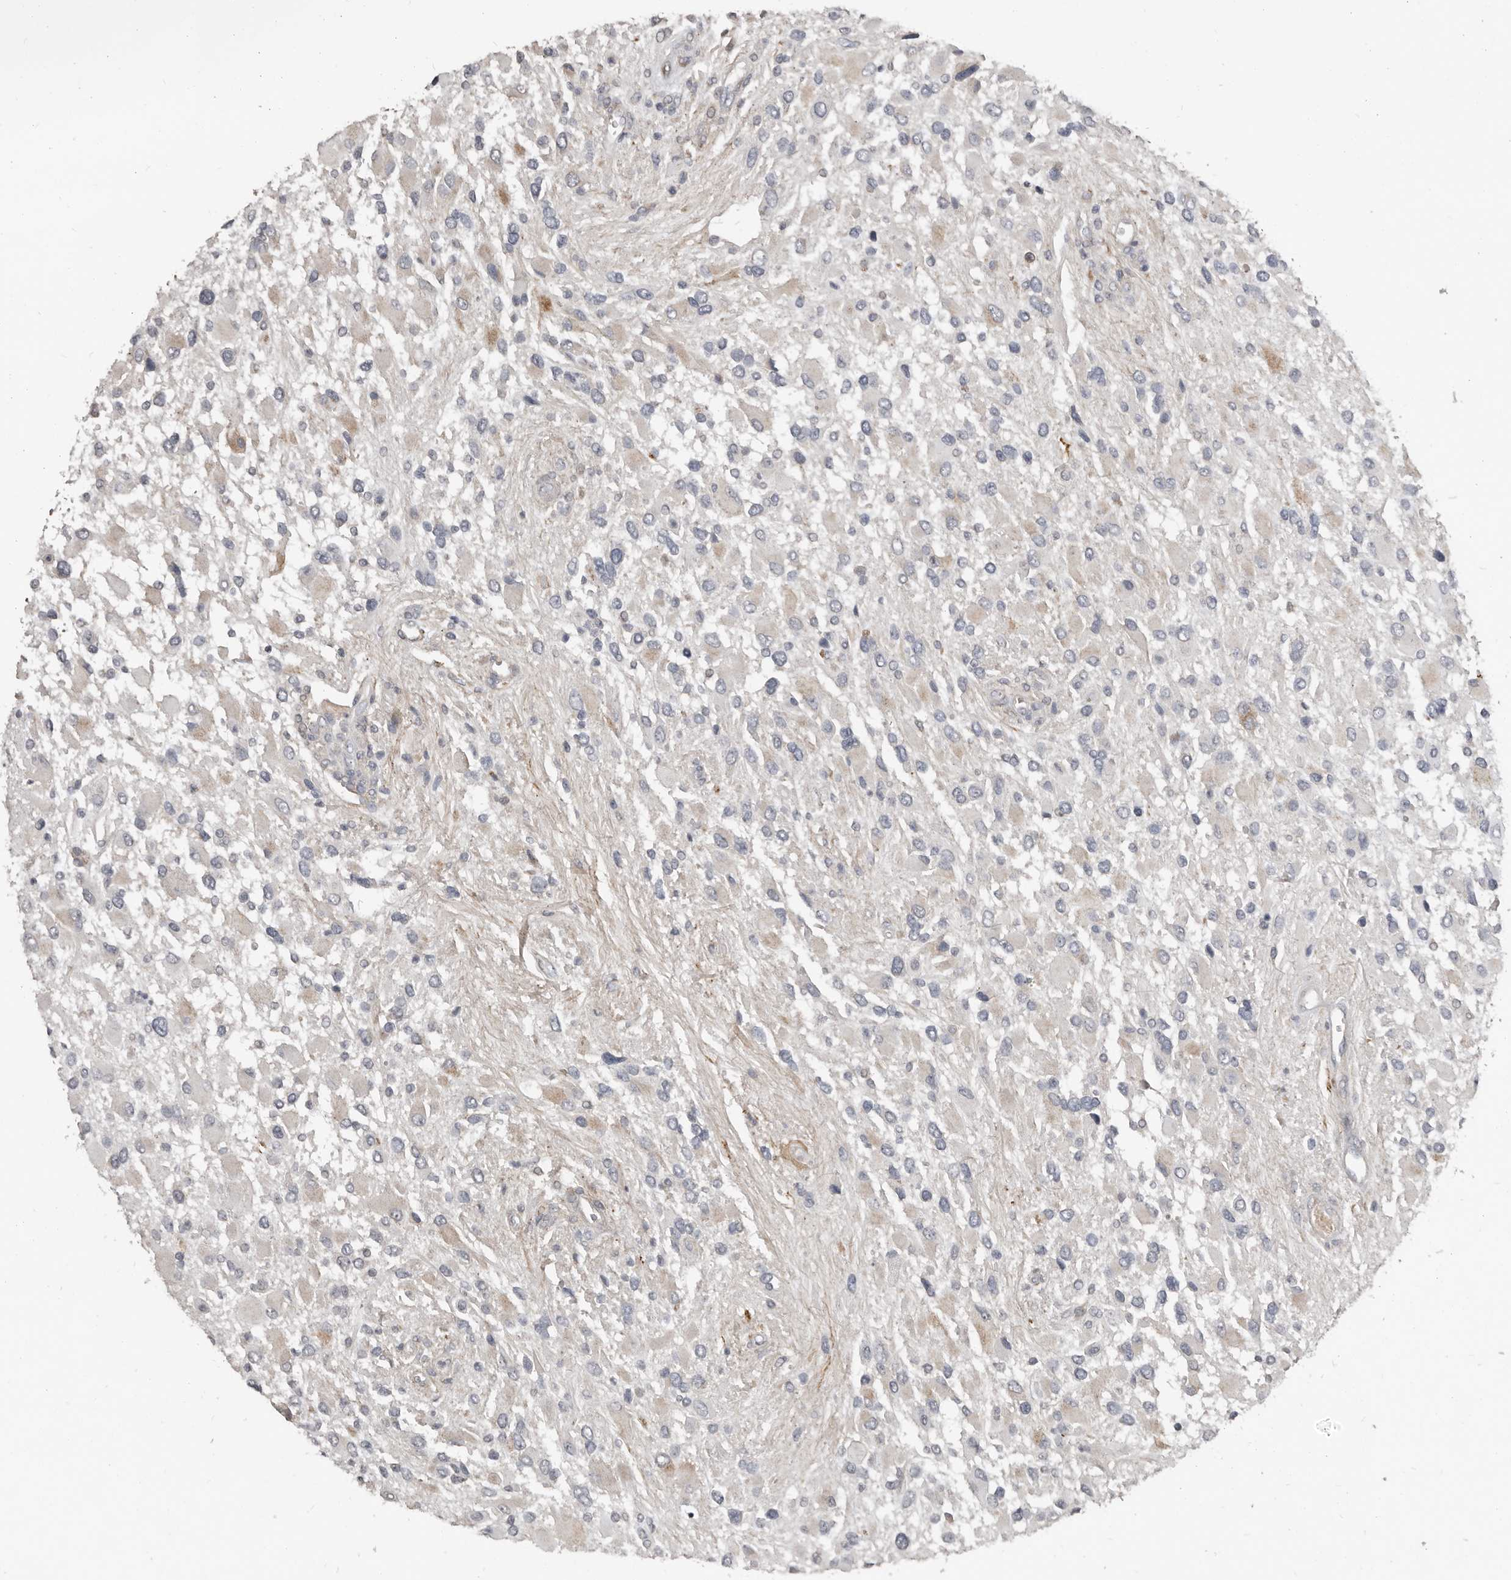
{"staining": {"intensity": "negative", "quantity": "none", "location": "none"}, "tissue": "glioma", "cell_type": "Tumor cells", "image_type": "cancer", "snomed": [{"axis": "morphology", "description": "Glioma, malignant, High grade"}, {"axis": "topography", "description": "Brain"}], "caption": "The immunohistochemistry photomicrograph has no significant expression in tumor cells of glioma tissue.", "gene": "KCNJ8", "patient": {"sex": "male", "age": 53}}